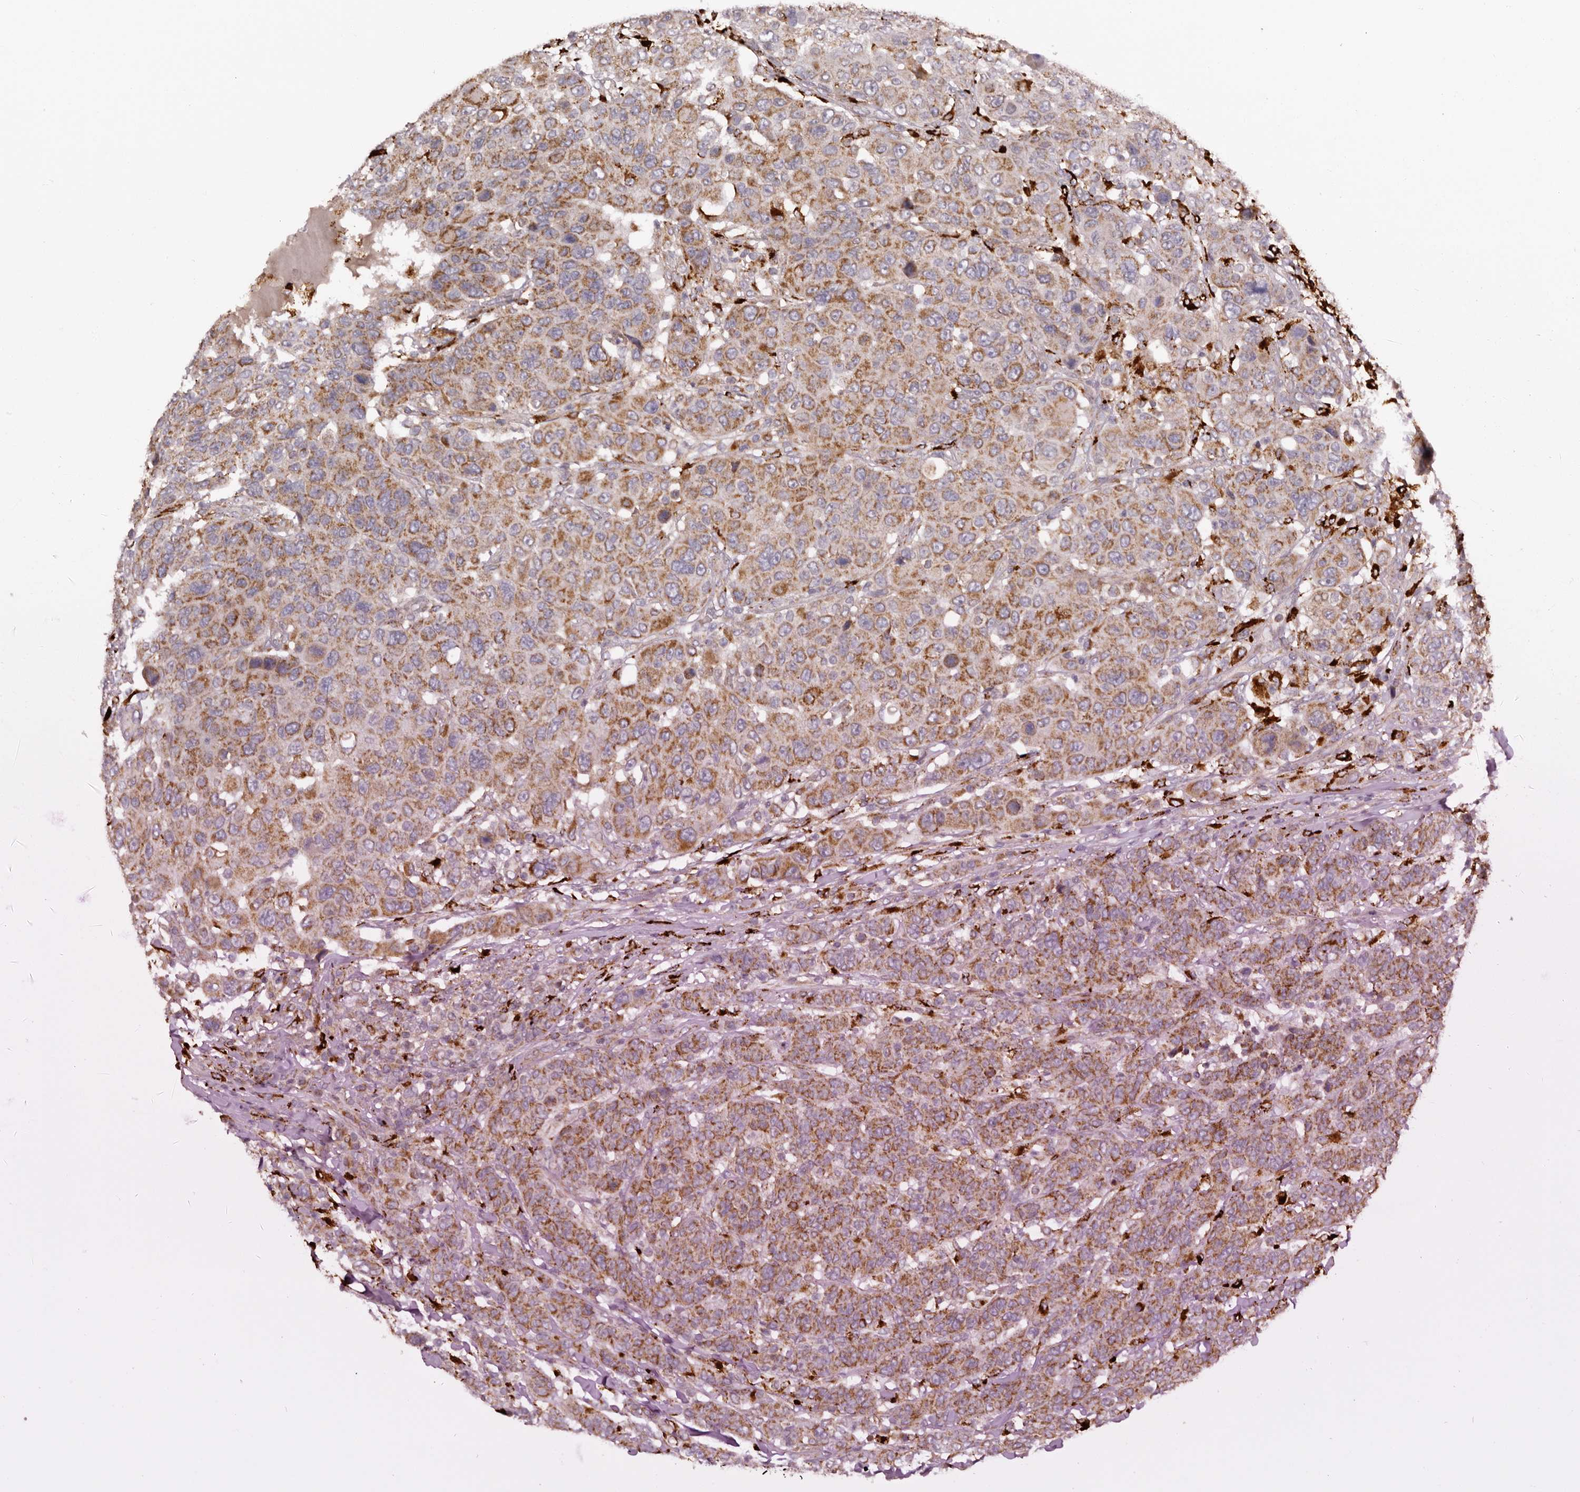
{"staining": {"intensity": "moderate", "quantity": ">75%", "location": "cytoplasmic/membranous"}, "tissue": "breast cancer", "cell_type": "Tumor cells", "image_type": "cancer", "snomed": [{"axis": "morphology", "description": "Duct carcinoma"}, {"axis": "topography", "description": "Breast"}], "caption": "Breast intraductal carcinoma stained for a protein exhibits moderate cytoplasmic/membranous positivity in tumor cells.", "gene": "MECR", "patient": {"sex": "female", "age": 37}}